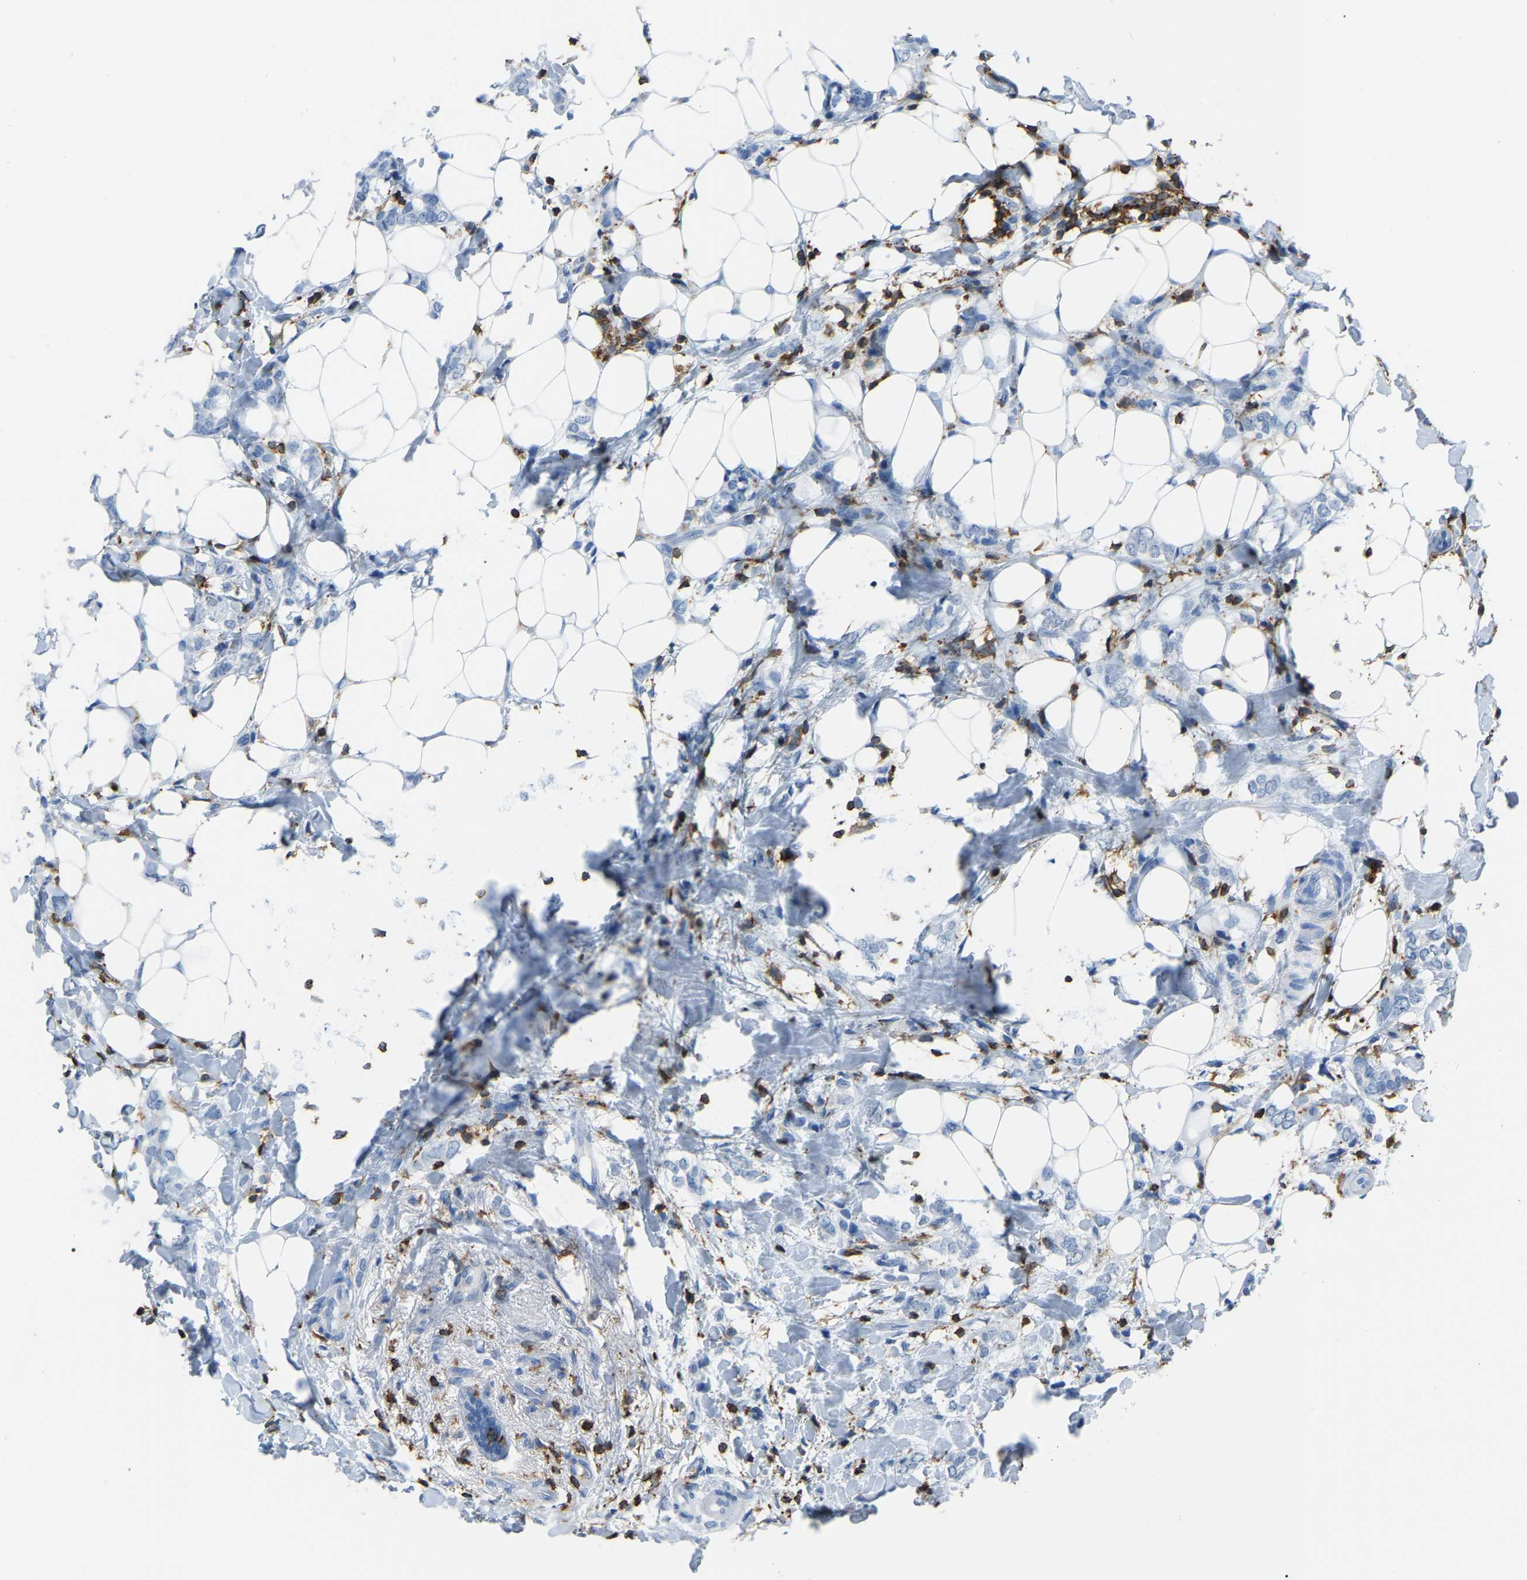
{"staining": {"intensity": "negative", "quantity": "none", "location": "none"}, "tissue": "breast cancer", "cell_type": "Tumor cells", "image_type": "cancer", "snomed": [{"axis": "morphology", "description": "Normal tissue, NOS"}, {"axis": "morphology", "description": "Lobular carcinoma"}, {"axis": "topography", "description": "Breast"}], "caption": "The micrograph shows no significant expression in tumor cells of breast cancer.", "gene": "ARHGAP45", "patient": {"sex": "female", "age": 47}}